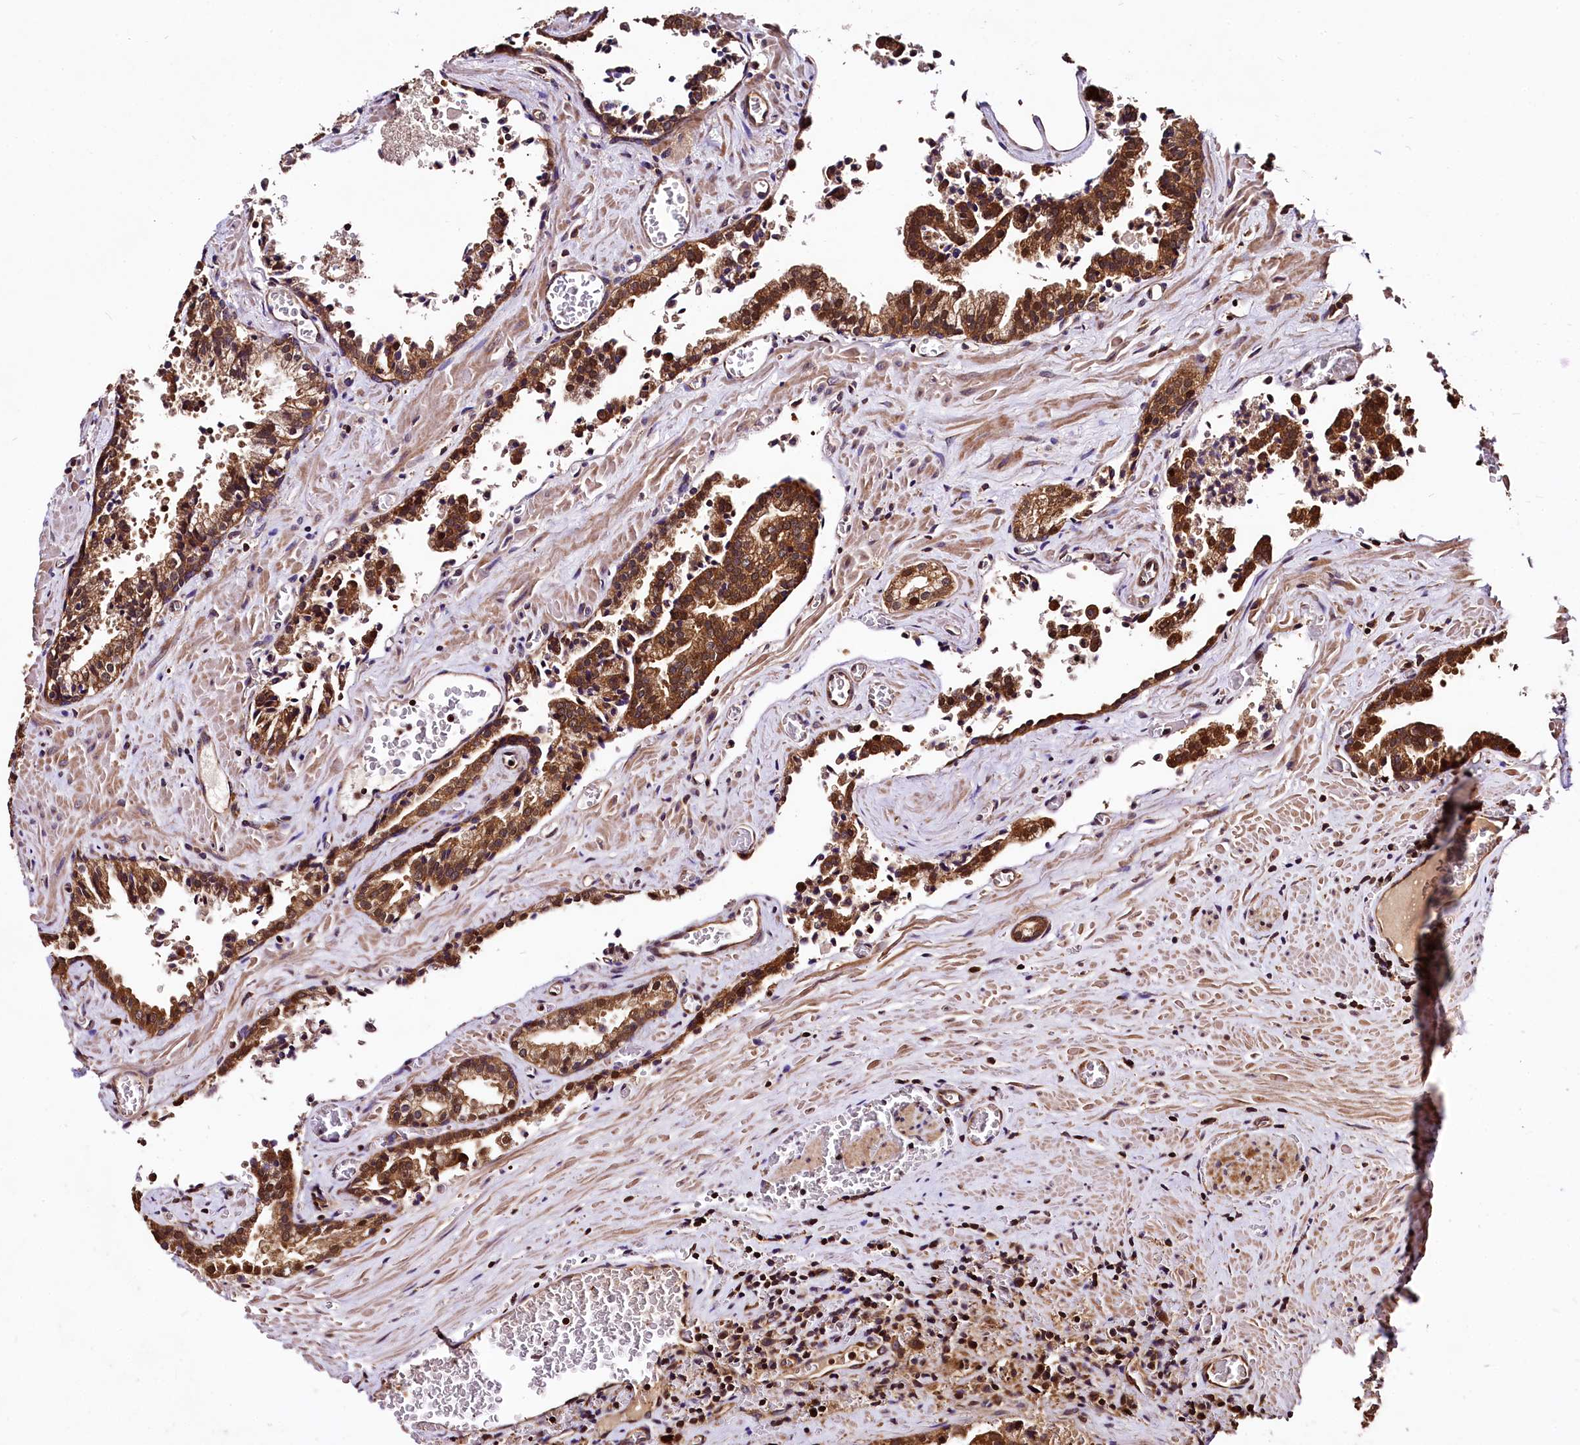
{"staining": {"intensity": "strong", "quantity": ">75%", "location": "cytoplasmic/membranous"}, "tissue": "prostate cancer", "cell_type": "Tumor cells", "image_type": "cancer", "snomed": [{"axis": "morphology", "description": "Adenocarcinoma, High grade"}, {"axis": "topography", "description": "Prostate"}], "caption": "Immunohistochemistry (IHC) (DAB (3,3'-diaminobenzidine)) staining of prostate cancer shows strong cytoplasmic/membranous protein positivity in approximately >75% of tumor cells. (Stains: DAB (3,3'-diaminobenzidine) in brown, nuclei in blue, Microscopy: brightfield microscopy at high magnification).", "gene": "LRSAM1", "patient": {"sex": "male", "age": 68}}